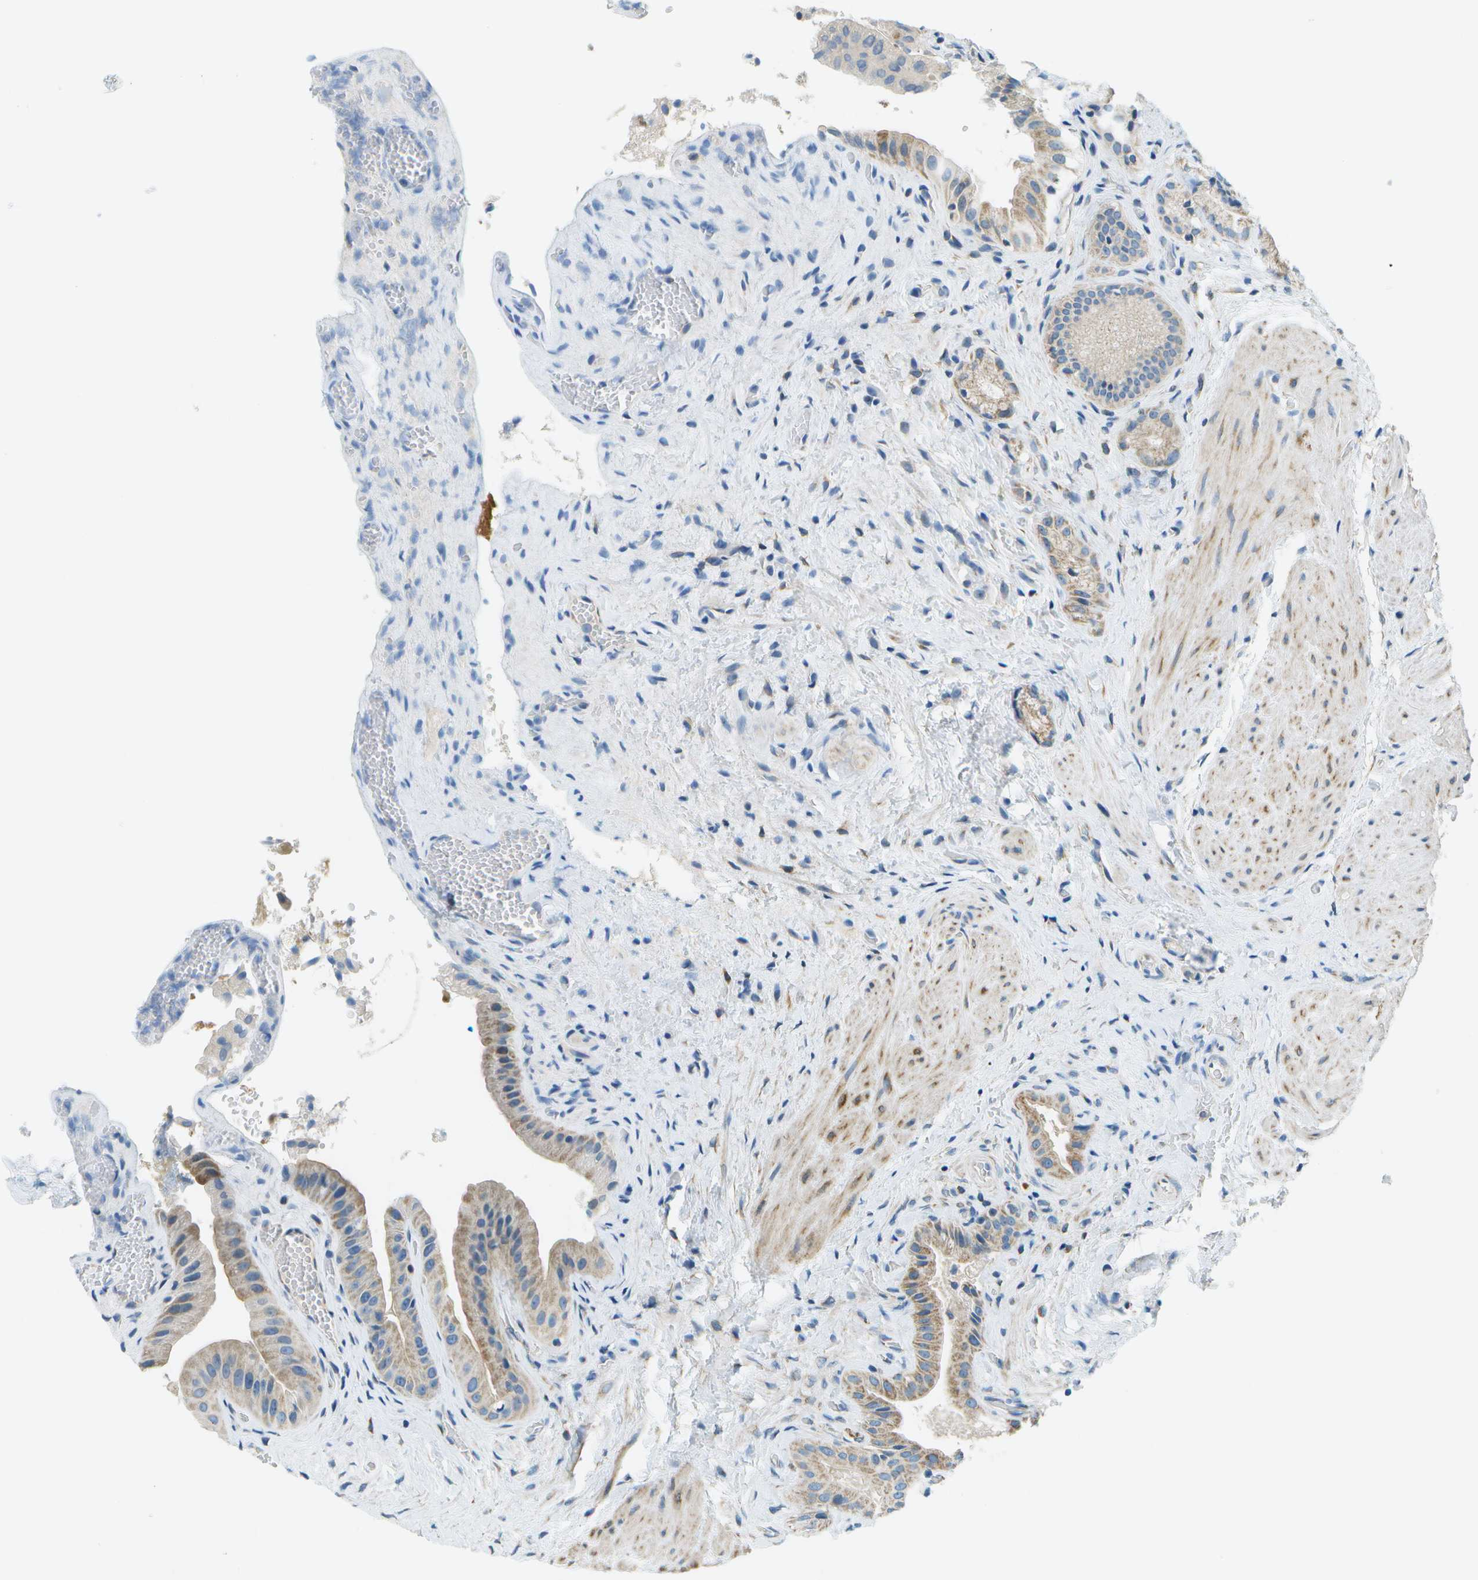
{"staining": {"intensity": "weak", "quantity": "25%-75%", "location": "cytoplasmic/membranous"}, "tissue": "gallbladder", "cell_type": "Glandular cells", "image_type": "normal", "snomed": [{"axis": "morphology", "description": "Normal tissue, NOS"}, {"axis": "topography", "description": "Gallbladder"}], "caption": "Glandular cells show weak cytoplasmic/membranous expression in about 25%-75% of cells in normal gallbladder.", "gene": "PTGIS", "patient": {"sex": "male", "age": 49}}